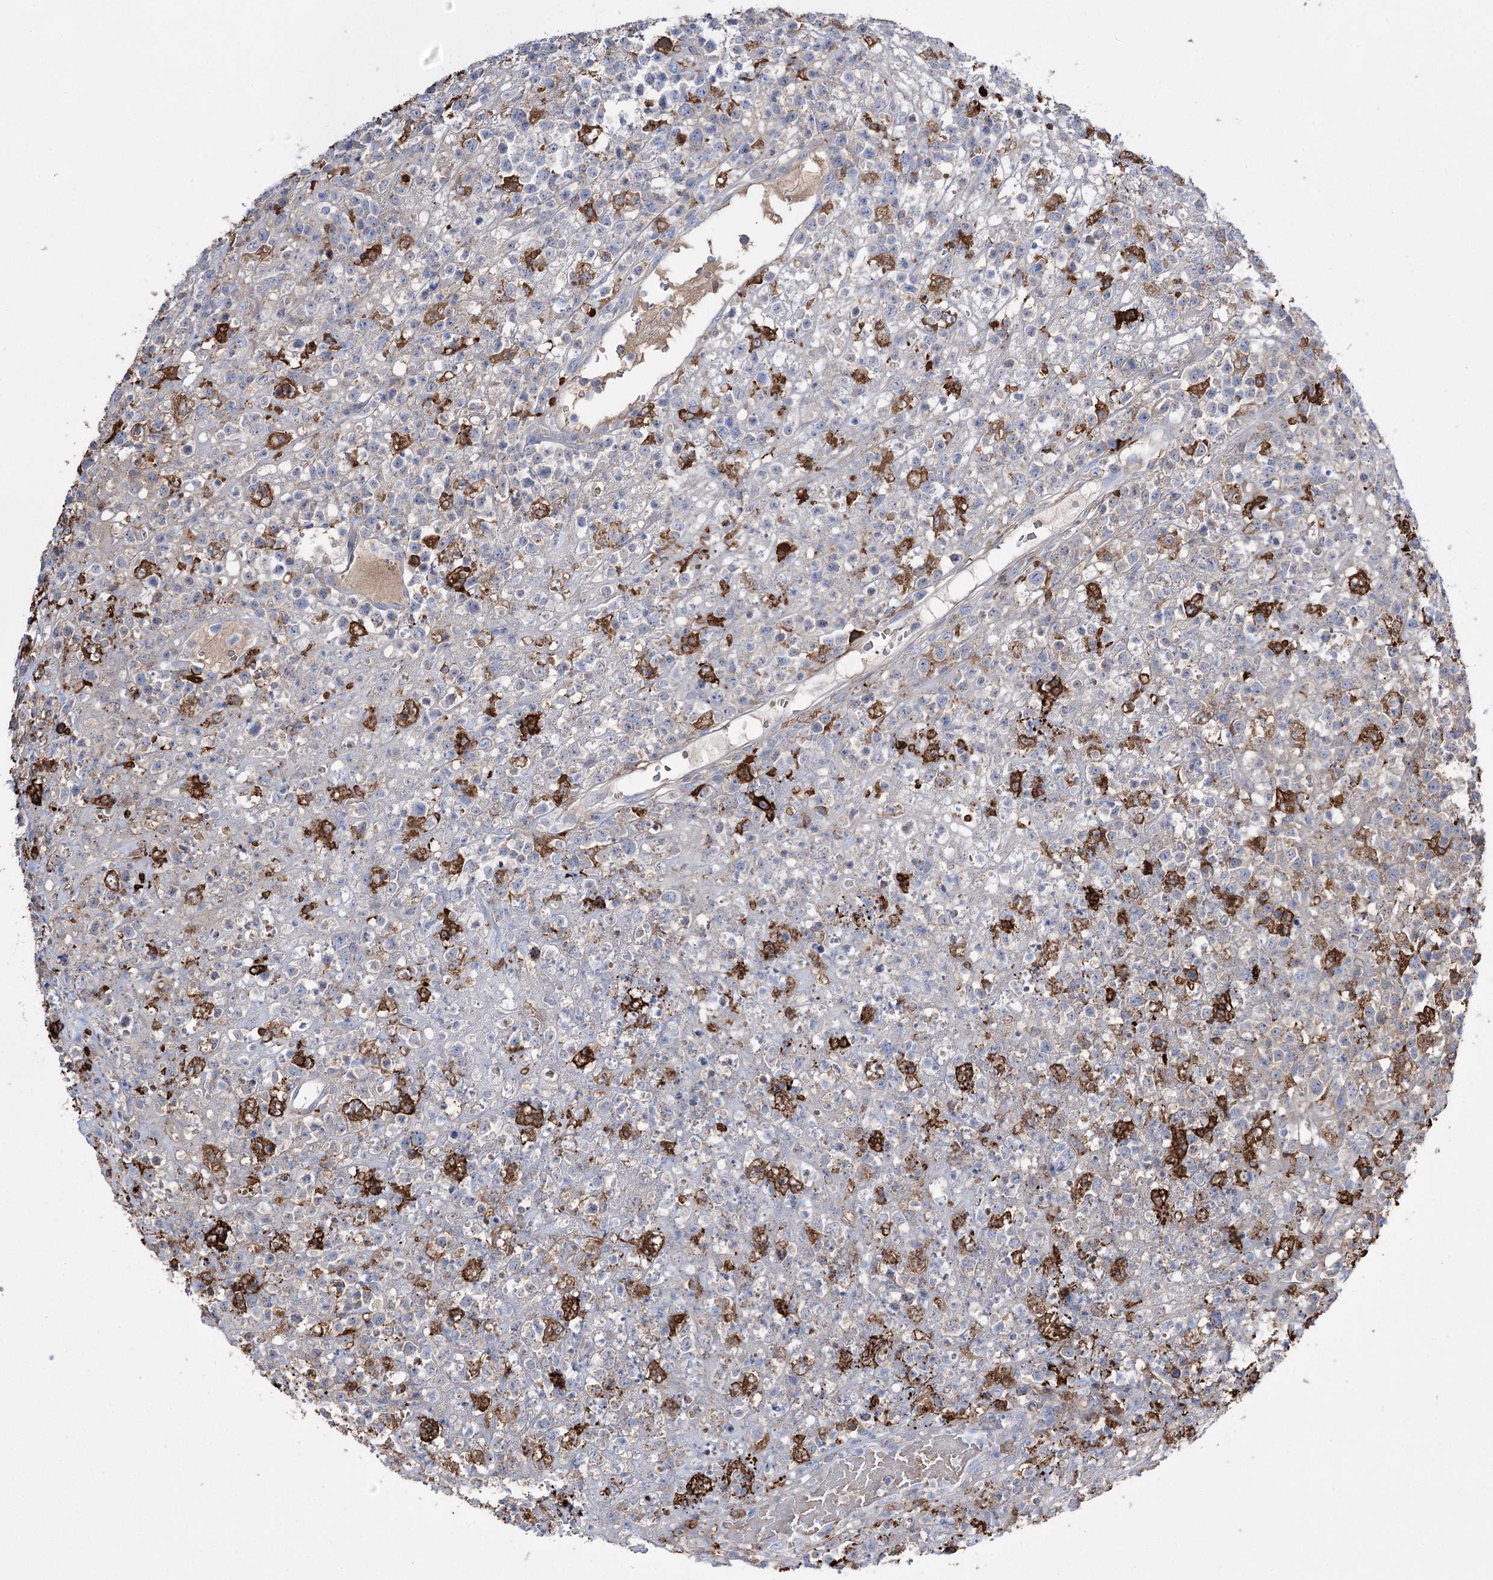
{"staining": {"intensity": "negative", "quantity": "none", "location": "none"}, "tissue": "lymphoma", "cell_type": "Tumor cells", "image_type": "cancer", "snomed": [{"axis": "morphology", "description": "Malignant lymphoma, non-Hodgkin's type, High grade"}, {"axis": "topography", "description": "Colon"}], "caption": "Tumor cells are negative for brown protein staining in malignant lymphoma, non-Hodgkin's type (high-grade).", "gene": "ZNF622", "patient": {"sex": "female", "age": 53}}